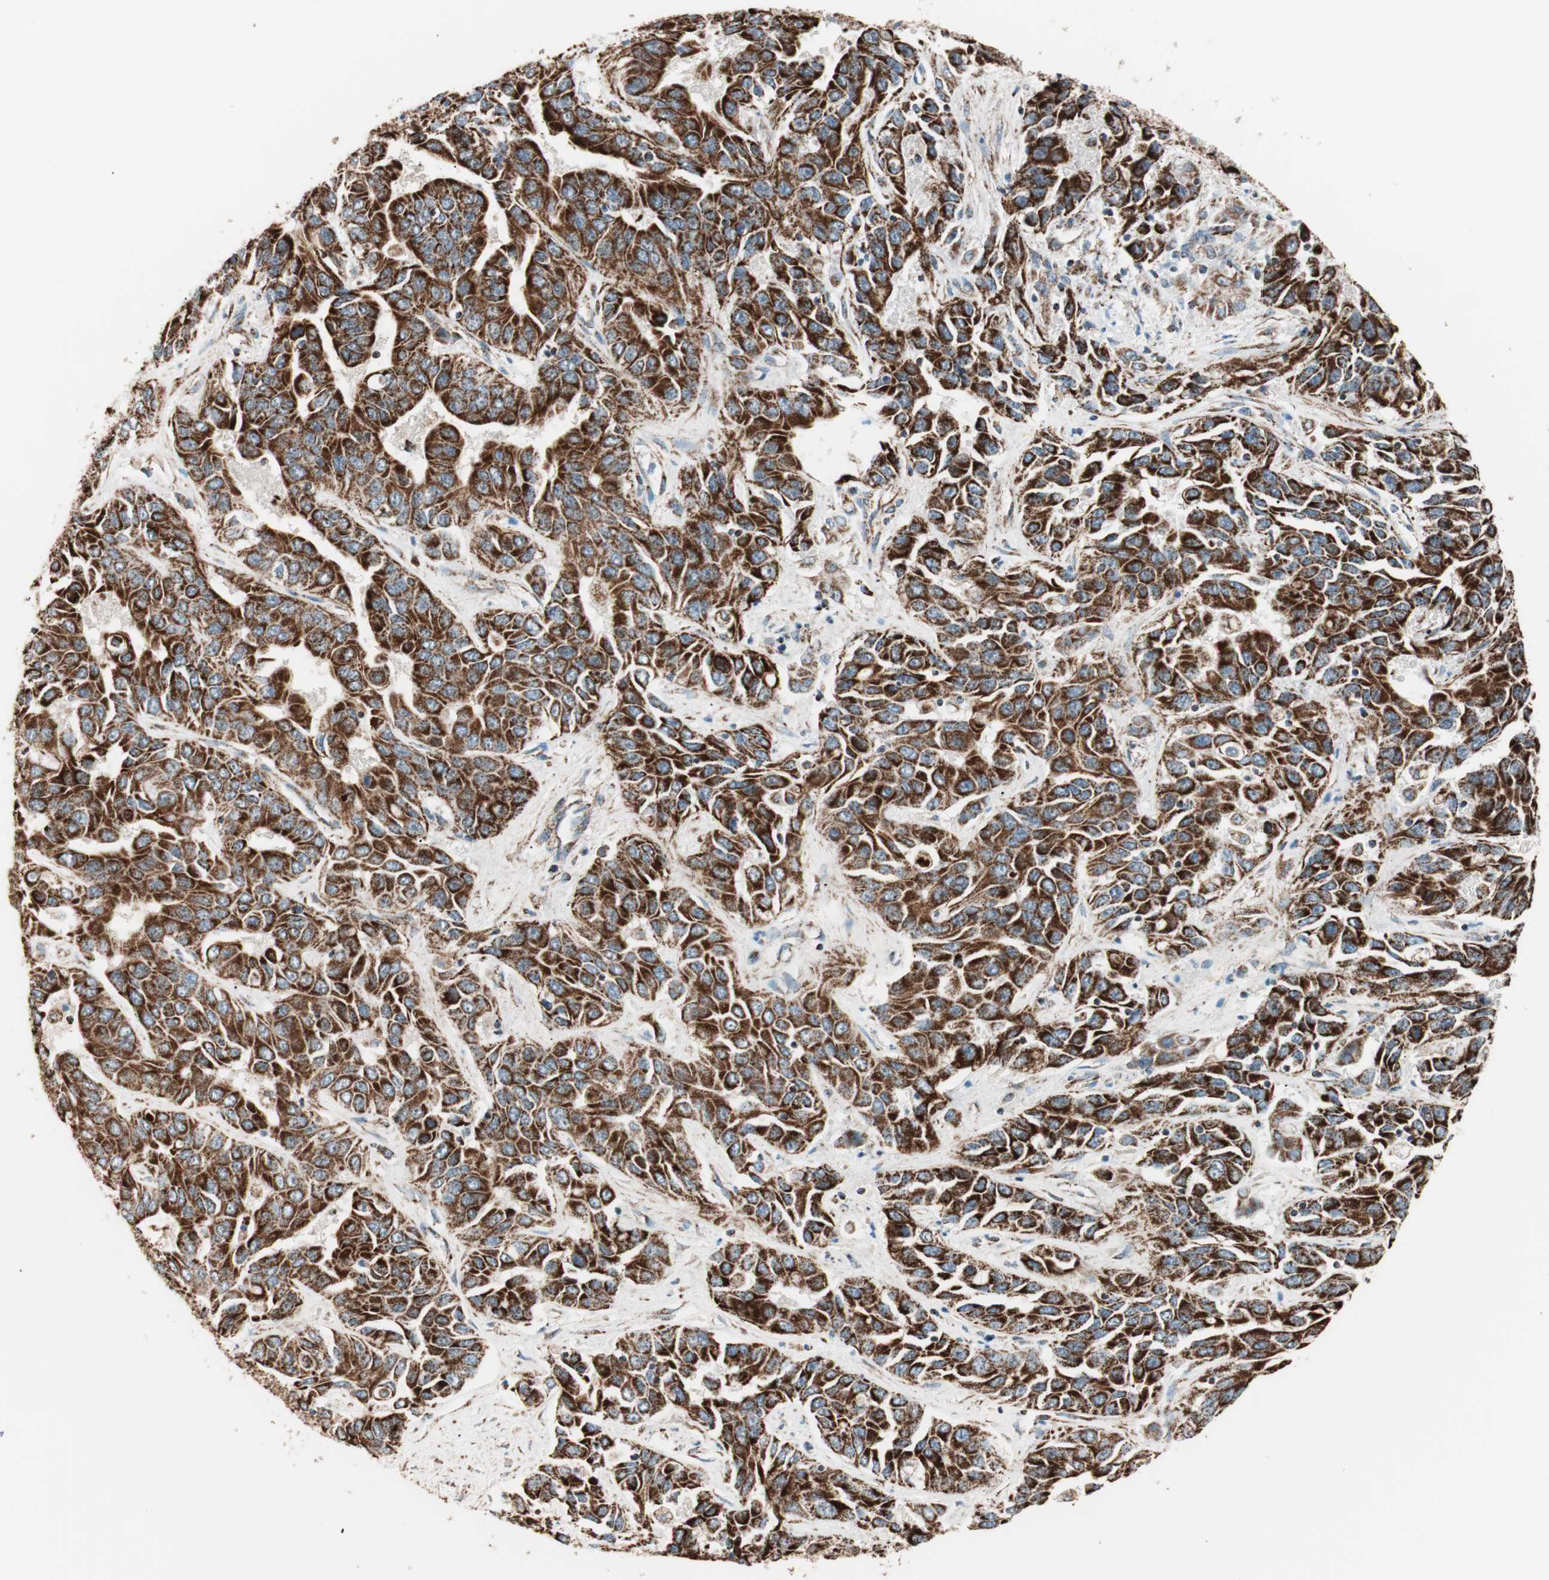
{"staining": {"intensity": "strong", "quantity": ">75%", "location": "cytoplasmic/membranous"}, "tissue": "liver cancer", "cell_type": "Tumor cells", "image_type": "cancer", "snomed": [{"axis": "morphology", "description": "Cholangiocarcinoma"}, {"axis": "topography", "description": "Liver"}], "caption": "Immunohistochemical staining of human liver cancer (cholangiocarcinoma) demonstrates high levels of strong cytoplasmic/membranous protein expression in approximately >75% of tumor cells.", "gene": "TOMM22", "patient": {"sex": "female", "age": 52}}